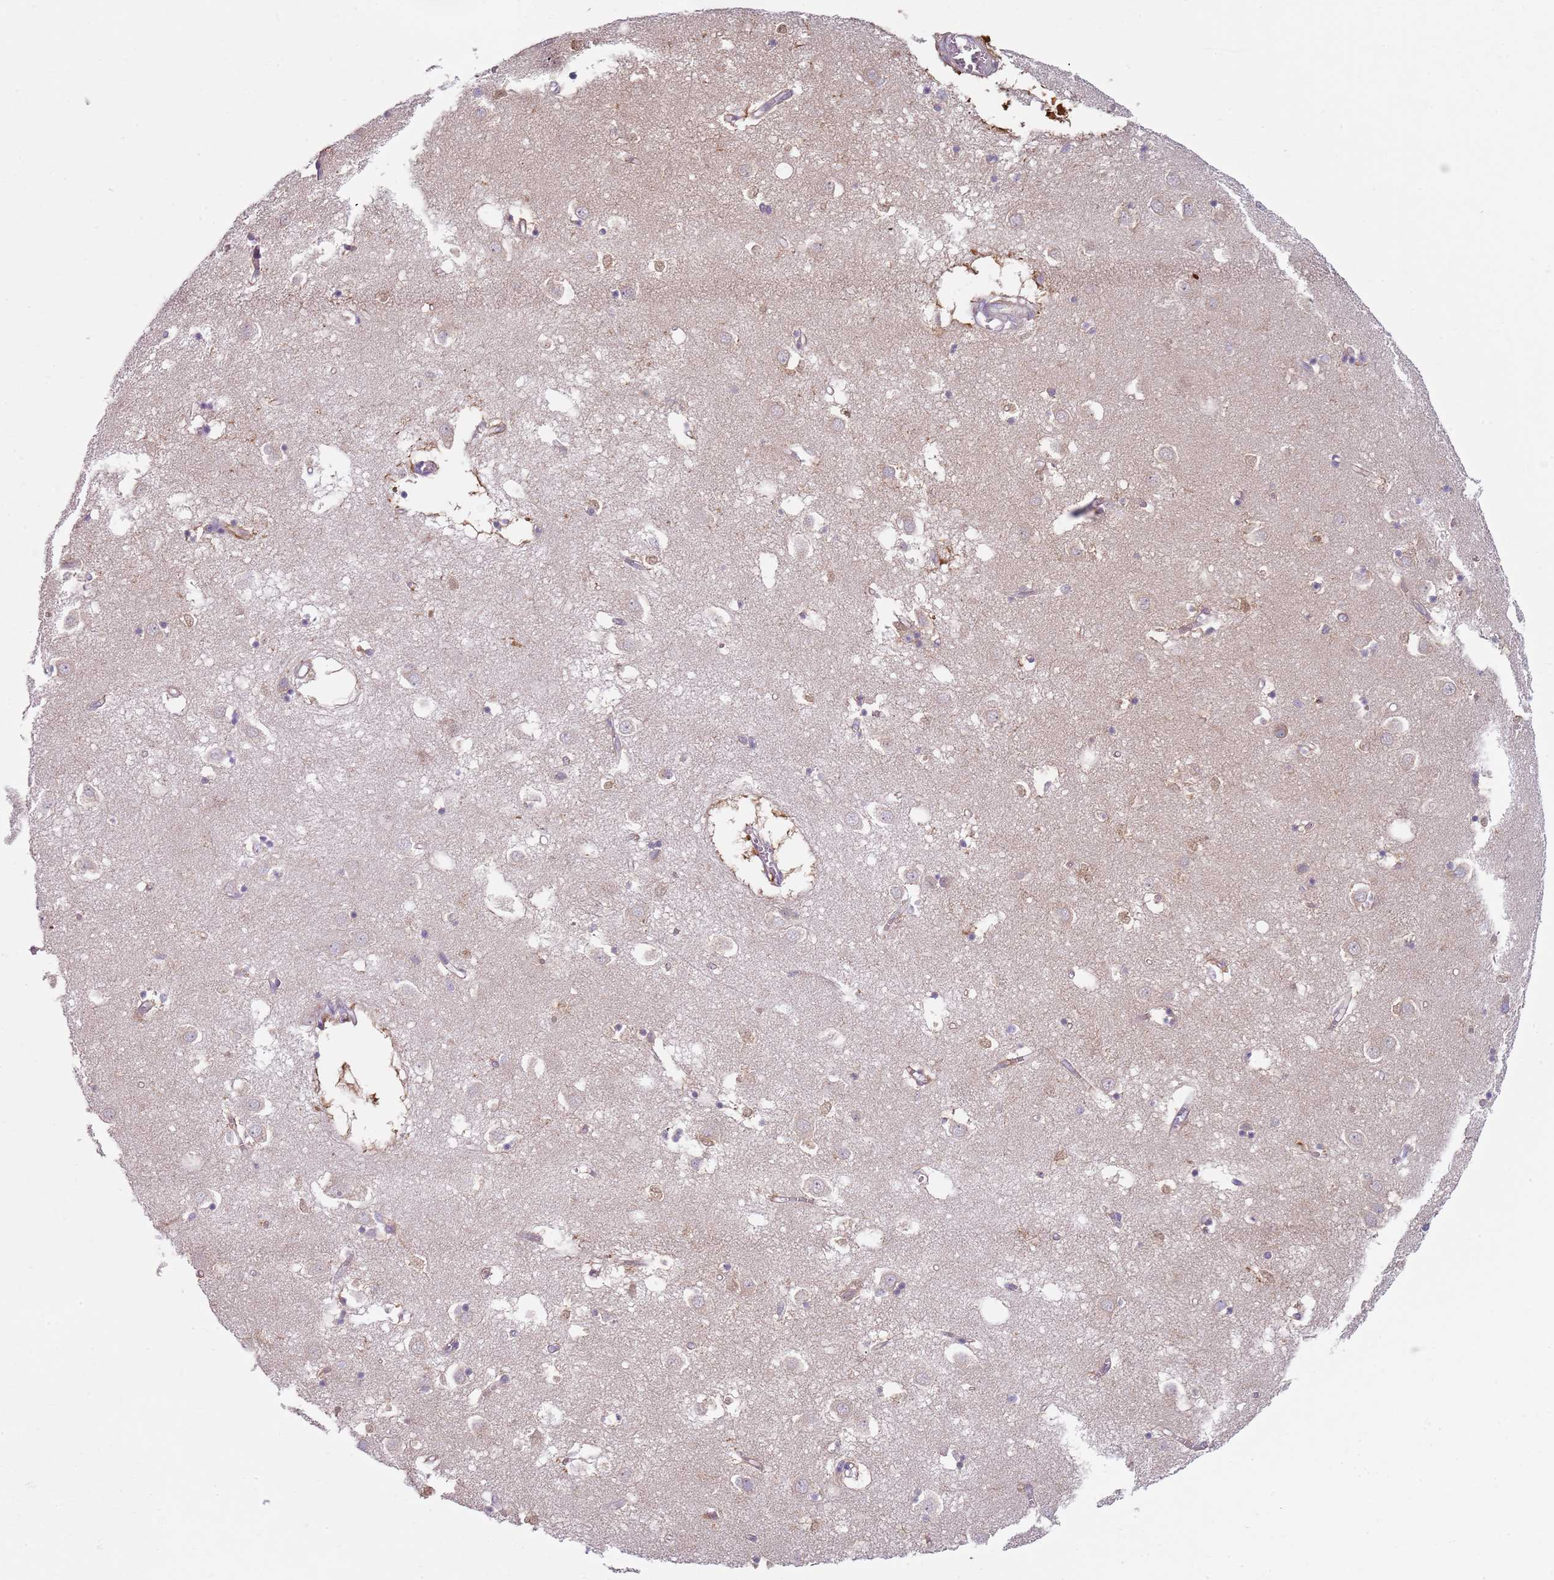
{"staining": {"intensity": "negative", "quantity": "none", "location": "none"}, "tissue": "caudate", "cell_type": "Glial cells", "image_type": "normal", "snomed": [{"axis": "morphology", "description": "Normal tissue, NOS"}, {"axis": "topography", "description": "Lateral ventricle wall"}], "caption": "High magnification brightfield microscopy of normal caudate stained with DAB (brown) and counterstained with hematoxylin (blue): glial cells show no significant staining.", "gene": "SLC26A6", "patient": {"sex": "male", "age": 70}}